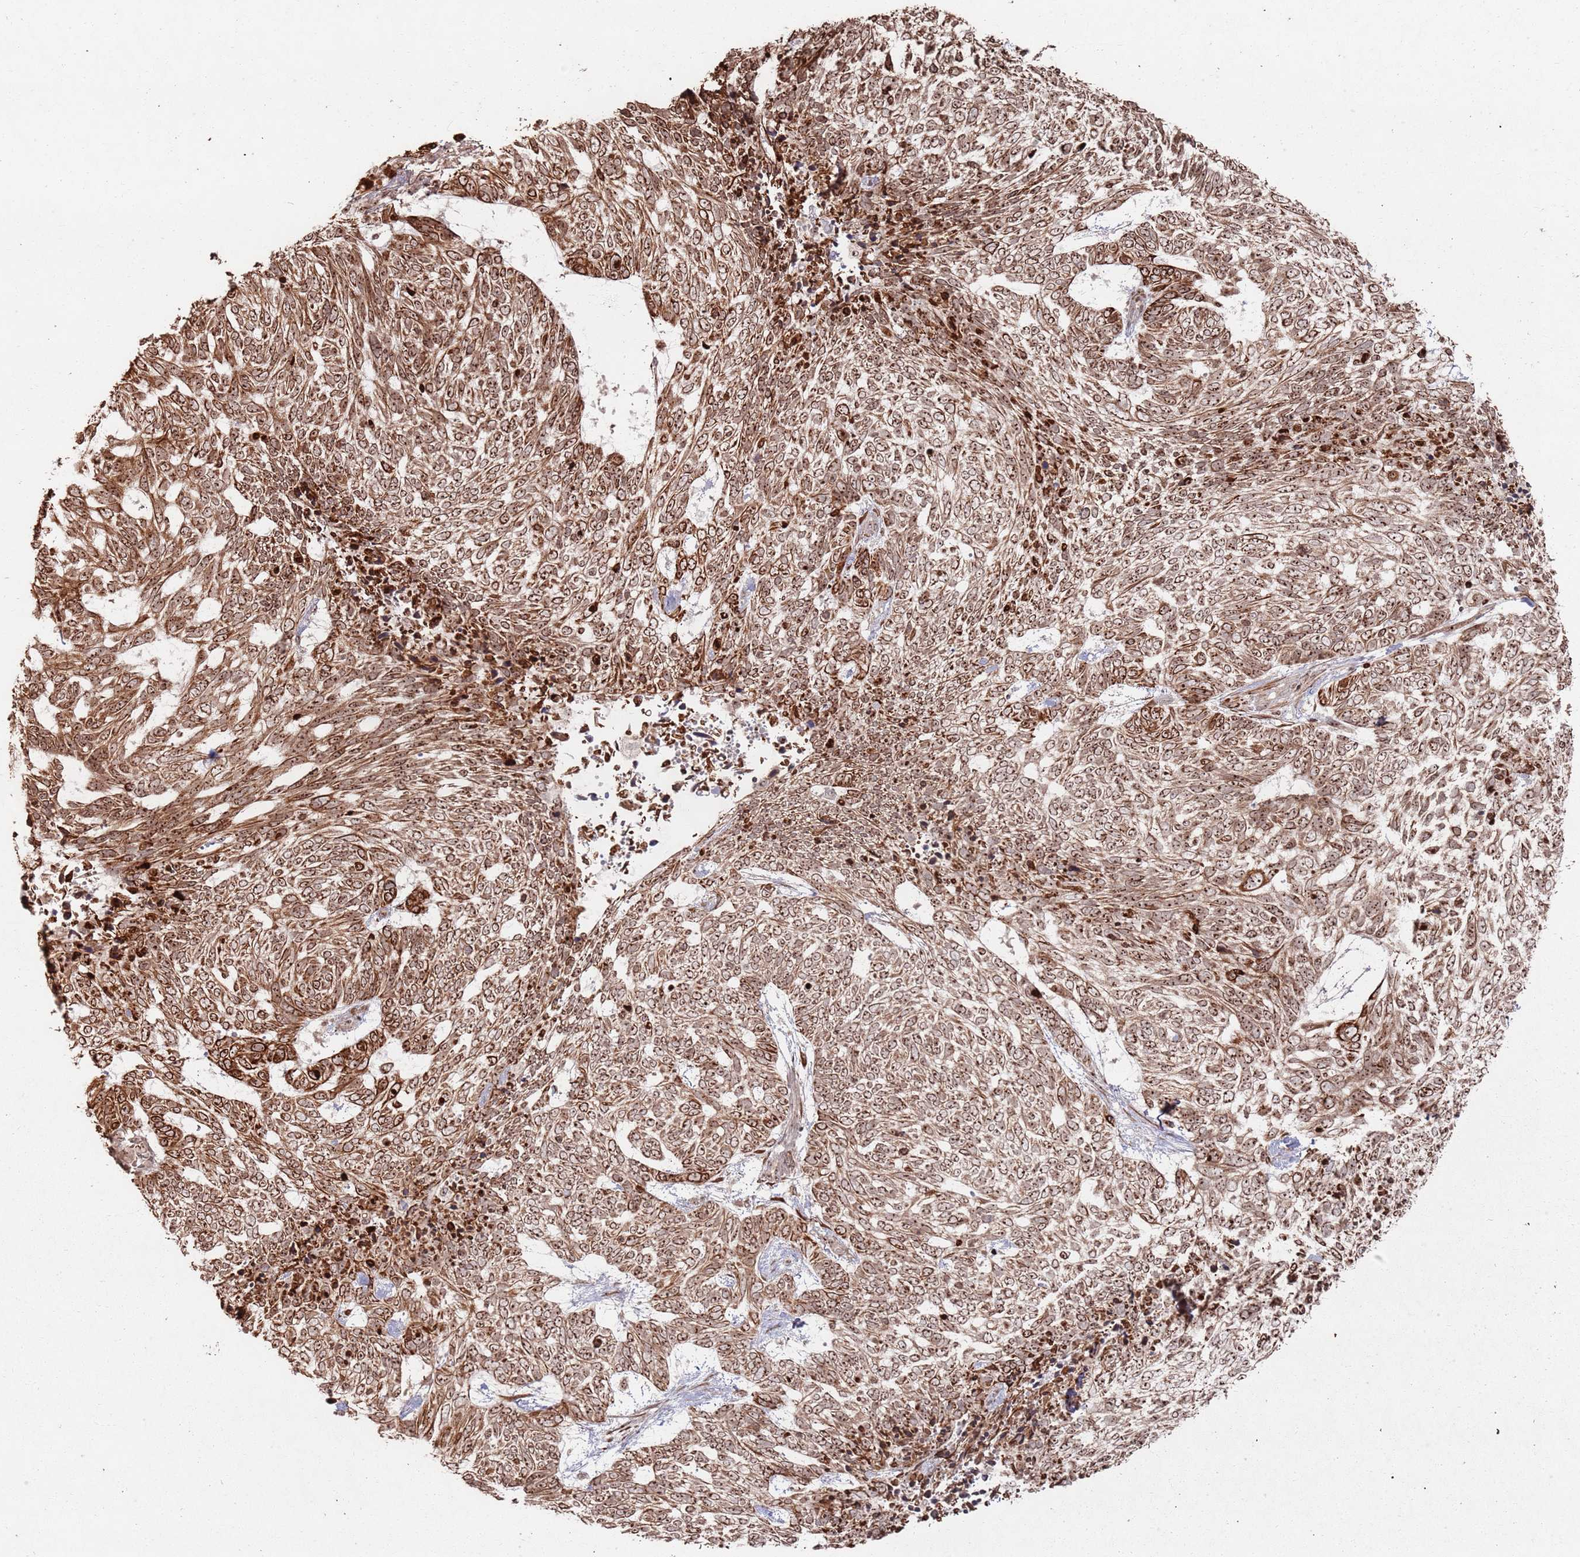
{"staining": {"intensity": "moderate", "quantity": ">75%", "location": "cytoplasmic/membranous,nuclear"}, "tissue": "skin cancer", "cell_type": "Tumor cells", "image_type": "cancer", "snomed": [{"axis": "morphology", "description": "Basal cell carcinoma"}, {"axis": "topography", "description": "Skin"}], "caption": "Protein positivity by immunohistochemistry (IHC) demonstrates moderate cytoplasmic/membranous and nuclear staining in approximately >75% of tumor cells in skin basal cell carcinoma.", "gene": "UTP11", "patient": {"sex": "female", "age": 65}}